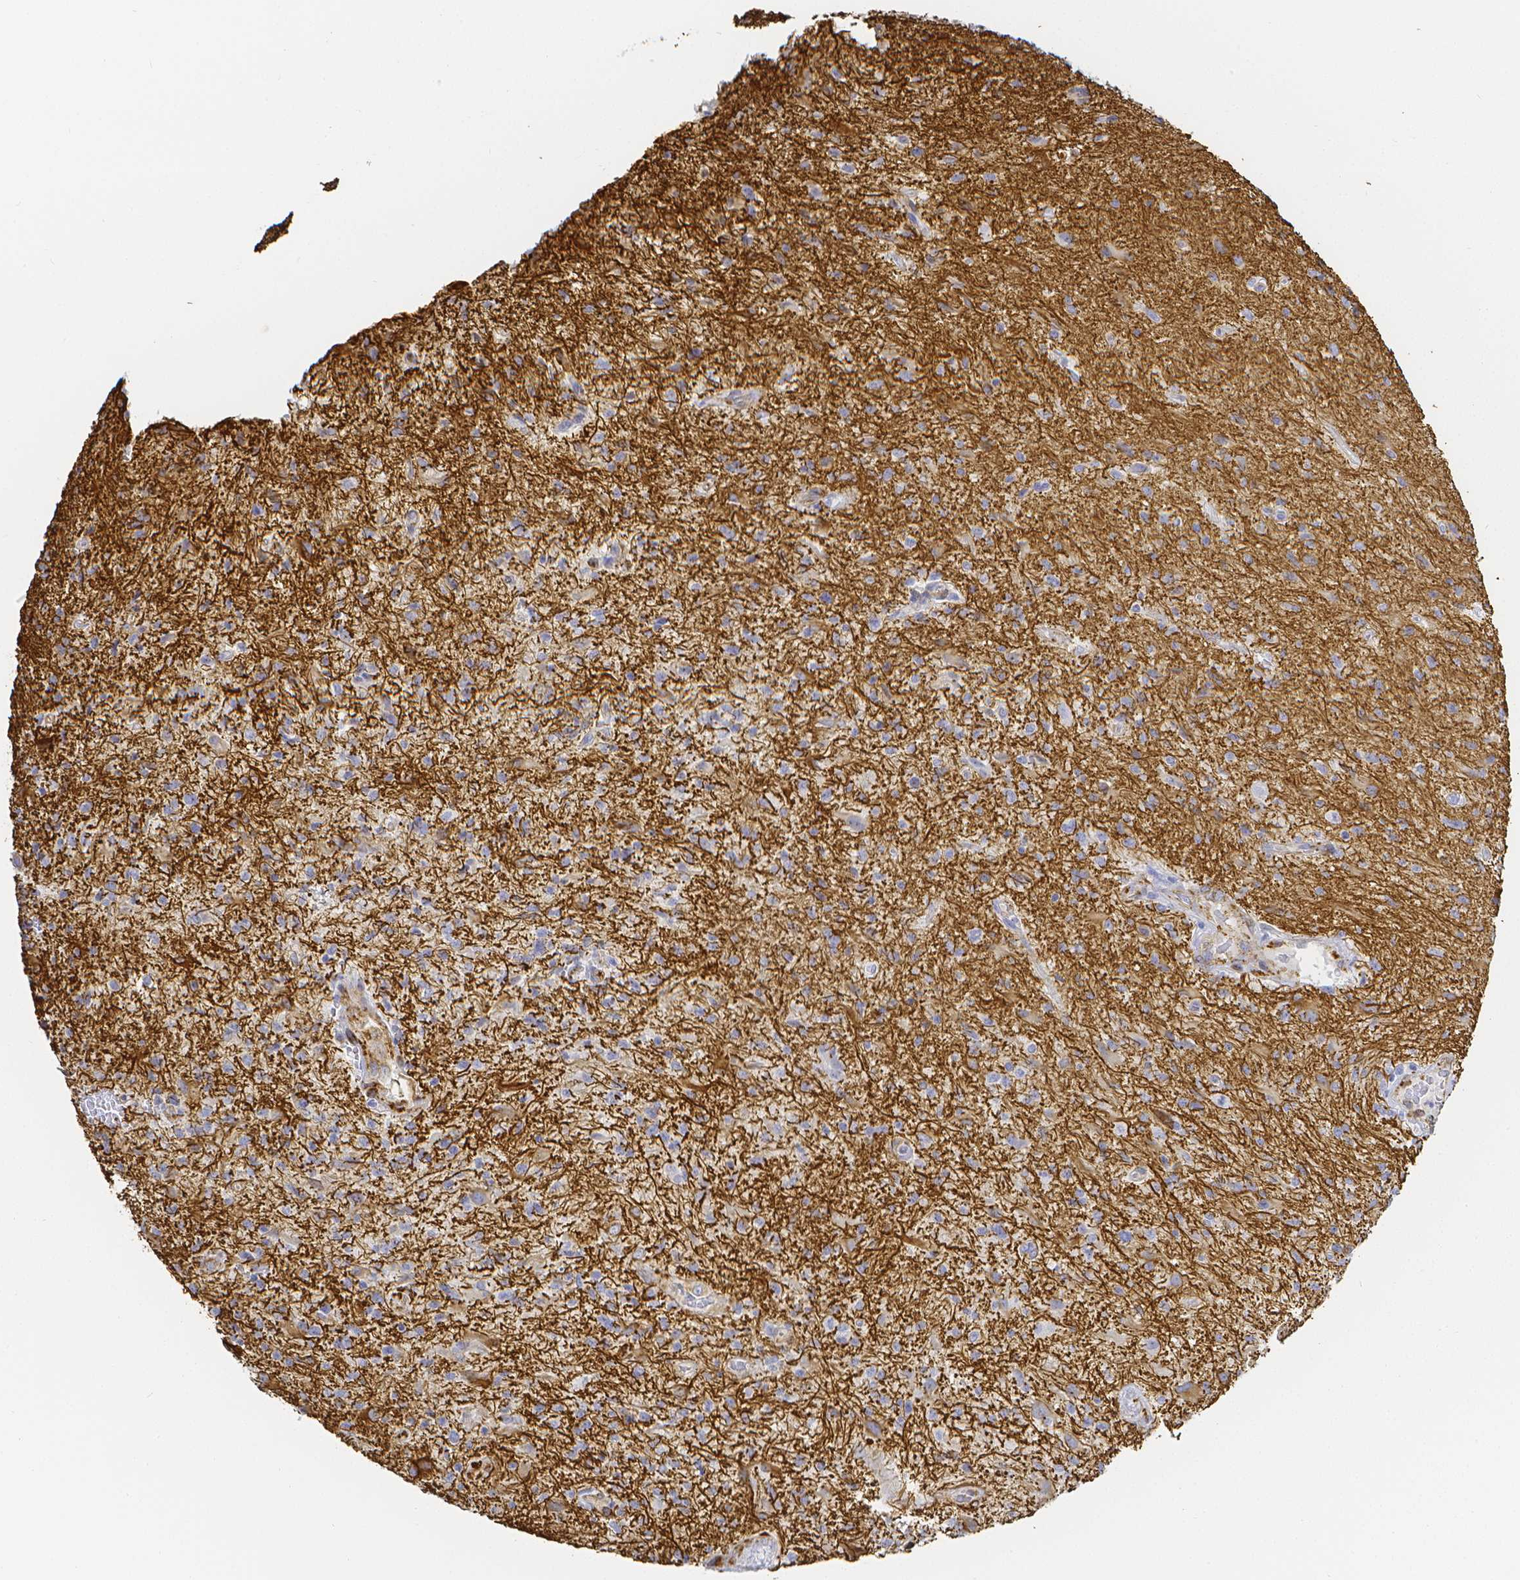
{"staining": {"intensity": "negative", "quantity": "none", "location": "none"}, "tissue": "glioma", "cell_type": "Tumor cells", "image_type": "cancer", "snomed": [{"axis": "morphology", "description": "Glioma, malignant, High grade"}, {"axis": "topography", "description": "Brain"}], "caption": "An immunohistochemistry (IHC) micrograph of malignant glioma (high-grade) is shown. There is no staining in tumor cells of malignant glioma (high-grade).", "gene": "SMURF1", "patient": {"sex": "male", "age": 67}}